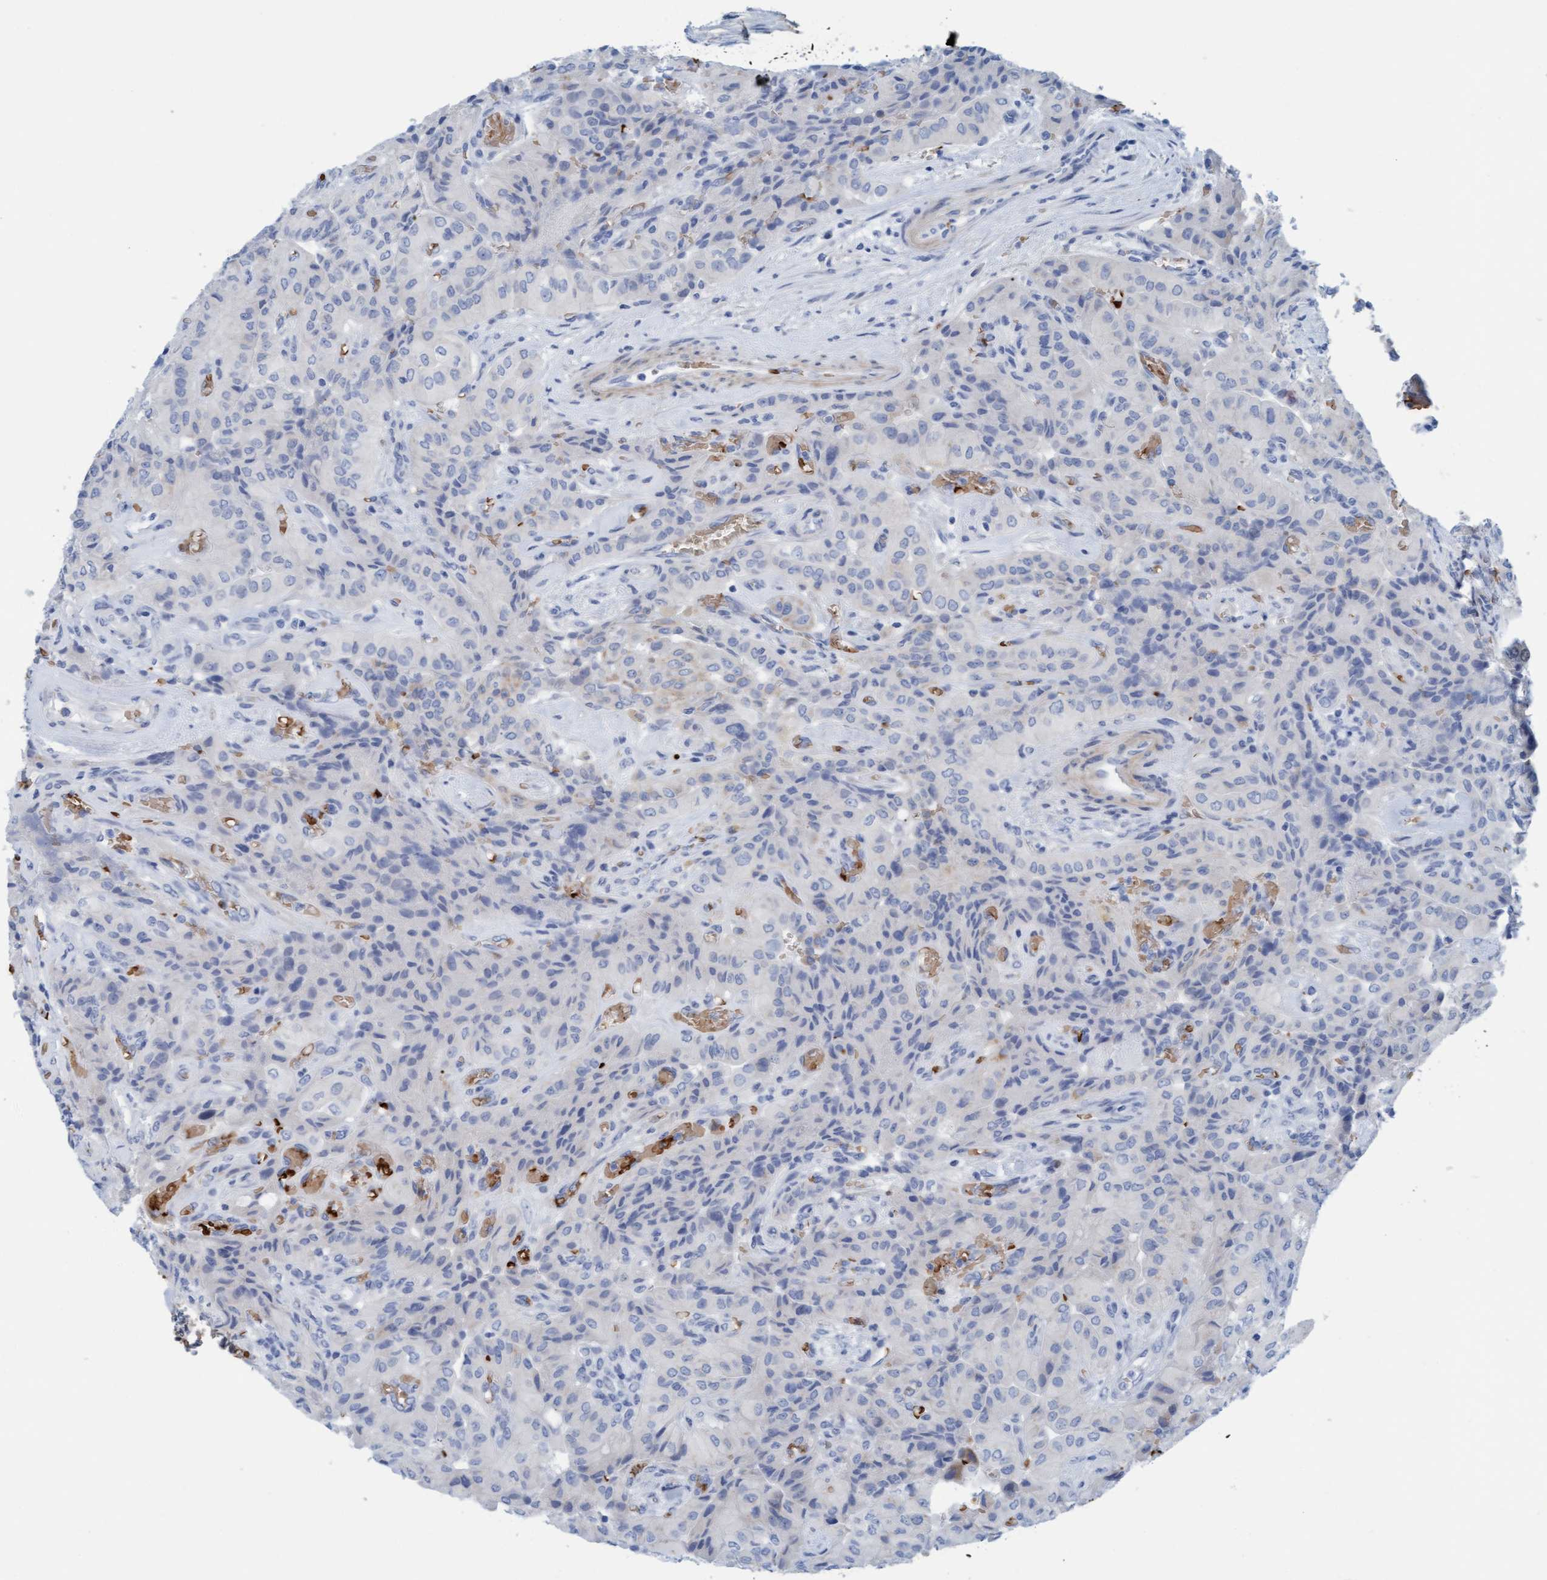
{"staining": {"intensity": "moderate", "quantity": "<25%", "location": "cytoplasmic/membranous"}, "tissue": "thyroid cancer", "cell_type": "Tumor cells", "image_type": "cancer", "snomed": [{"axis": "morphology", "description": "Papillary adenocarcinoma, NOS"}, {"axis": "topography", "description": "Thyroid gland"}], "caption": "The micrograph reveals staining of thyroid cancer, revealing moderate cytoplasmic/membranous protein positivity (brown color) within tumor cells.", "gene": "P2RX5", "patient": {"sex": "female", "age": 59}}